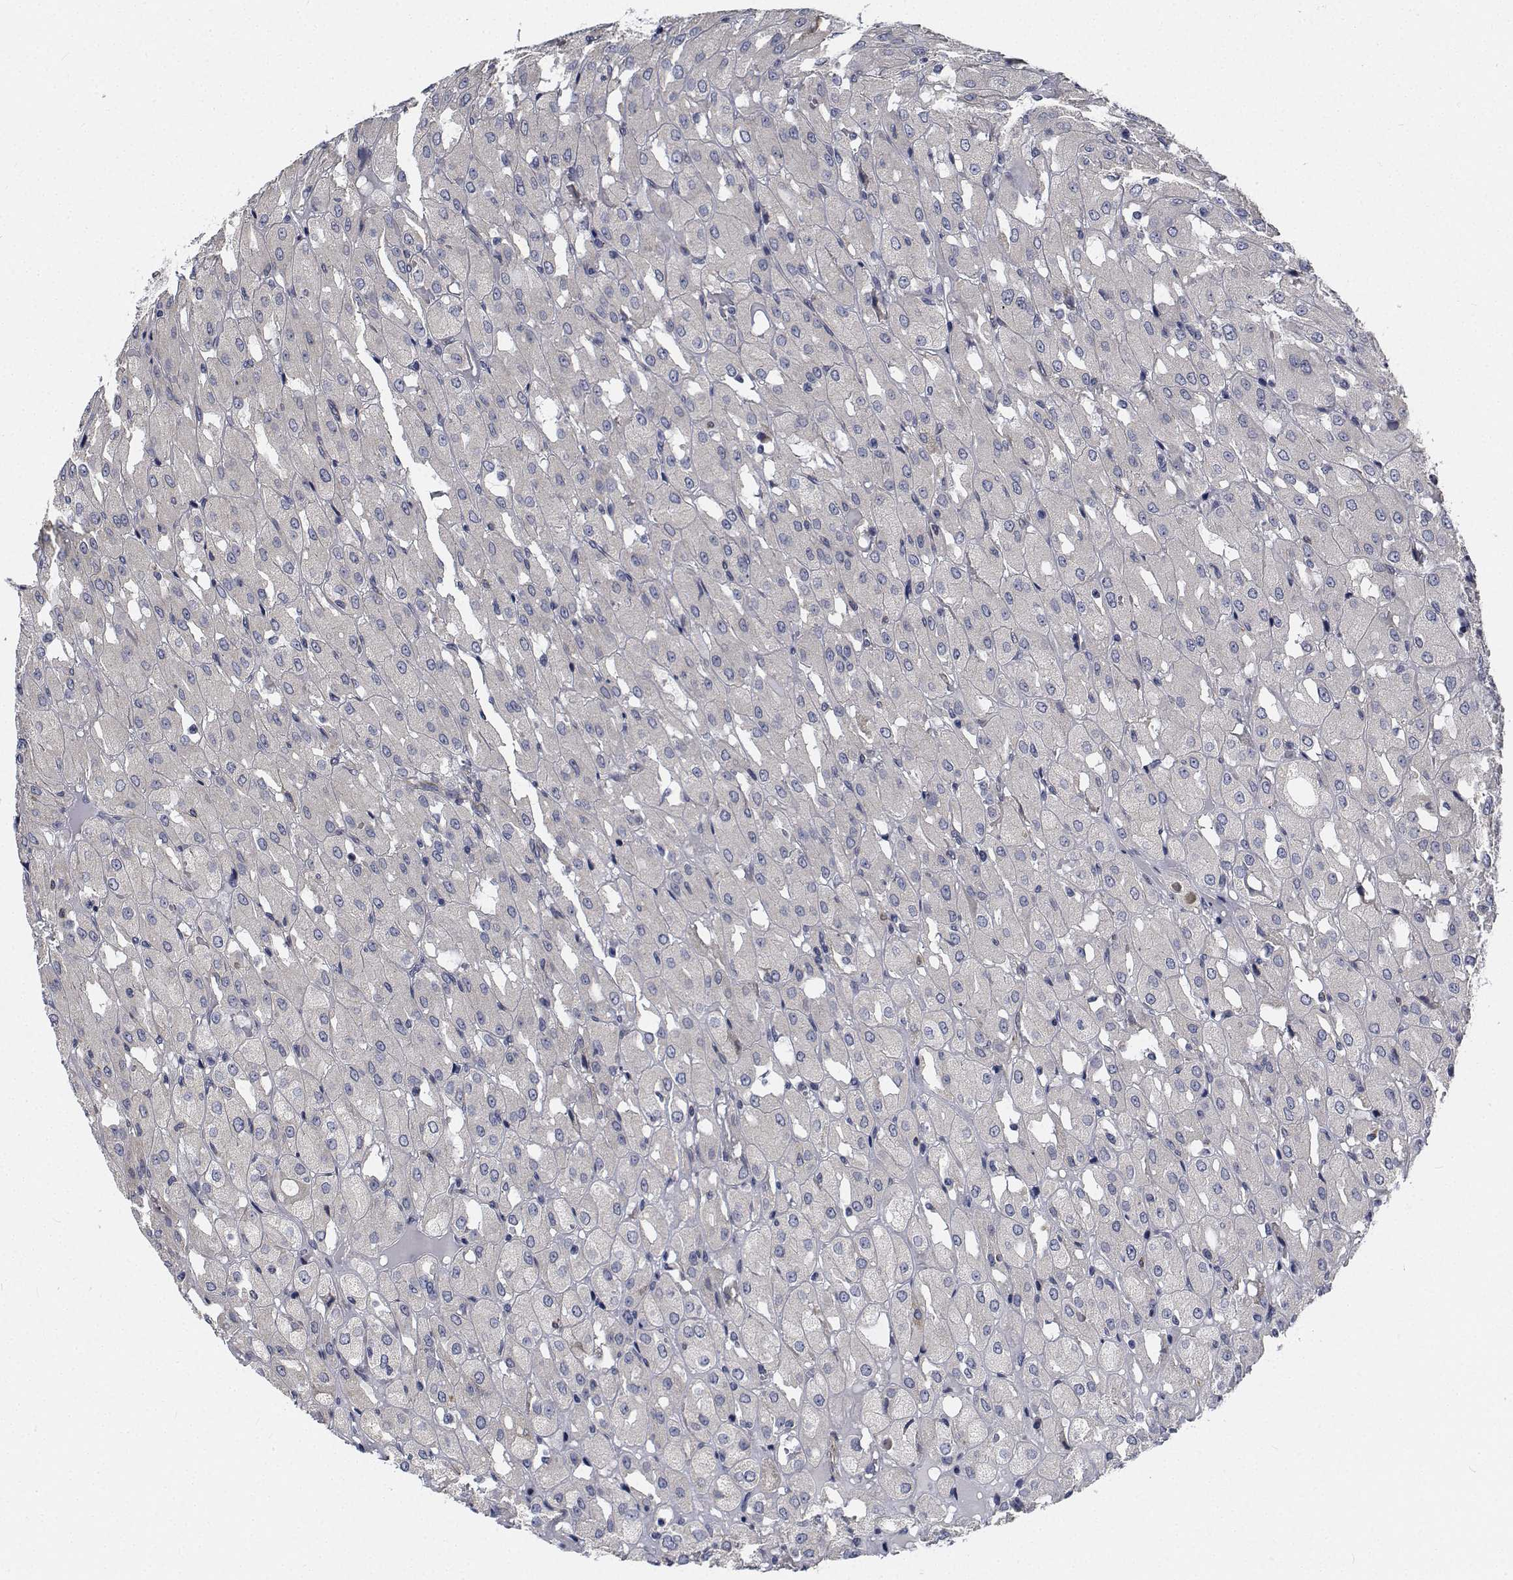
{"staining": {"intensity": "negative", "quantity": "none", "location": "none"}, "tissue": "renal cancer", "cell_type": "Tumor cells", "image_type": "cancer", "snomed": [{"axis": "morphology", "description": "Adenocarcinoma, NOS"}, {"axis": "topography", "description": "Kidney"}], "caption": "Renal adenocarcinoma stained for a protein using immunohistochemistry (IHC) displays no expression tumor cells.", "gene": "TTBK1", "patient": {"sex": "male", "age": 72}}